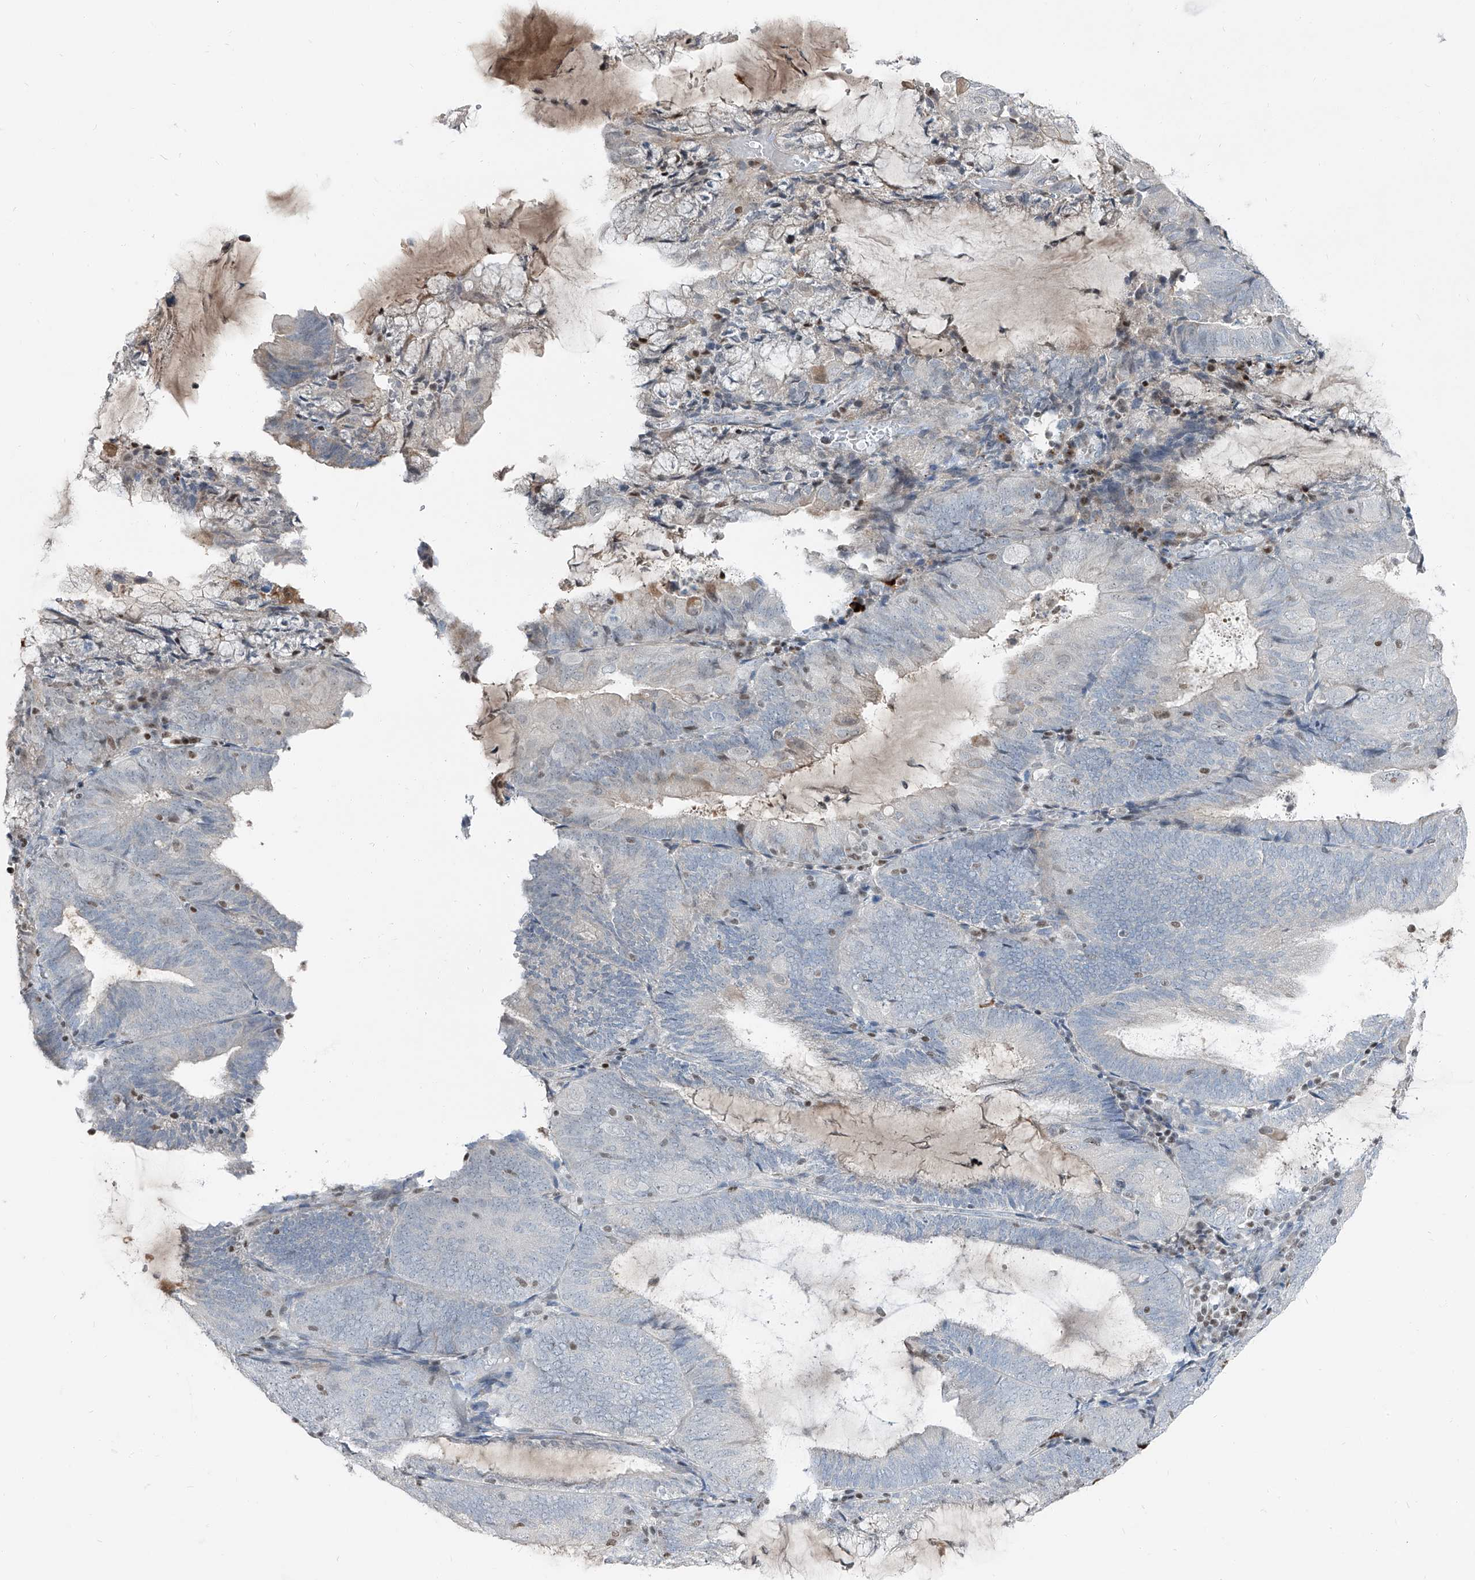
{"staining": {"intensity": "negative", "quantity": "none", "location": "none"}, "tissue": "endometrial cancer", "cell_type": "Tumor cells", "image_type": "cancer", "snomed": [{"axis": "morphology", "description": "Adenocarcinoma, NOS"}, {"axis": "topography", "description": "Endometrium"}], "caption": "IHC of human endometrial adenocarcinoma displays no staining in tumor cells. The staining was performed using DAB to visualize the protein expression in brown, while the nuclei were stained in blue with hematoxylin (Magnification: 20x).", "gene": "HOXA3", "patient": {"sex": "female", "age": 81}}